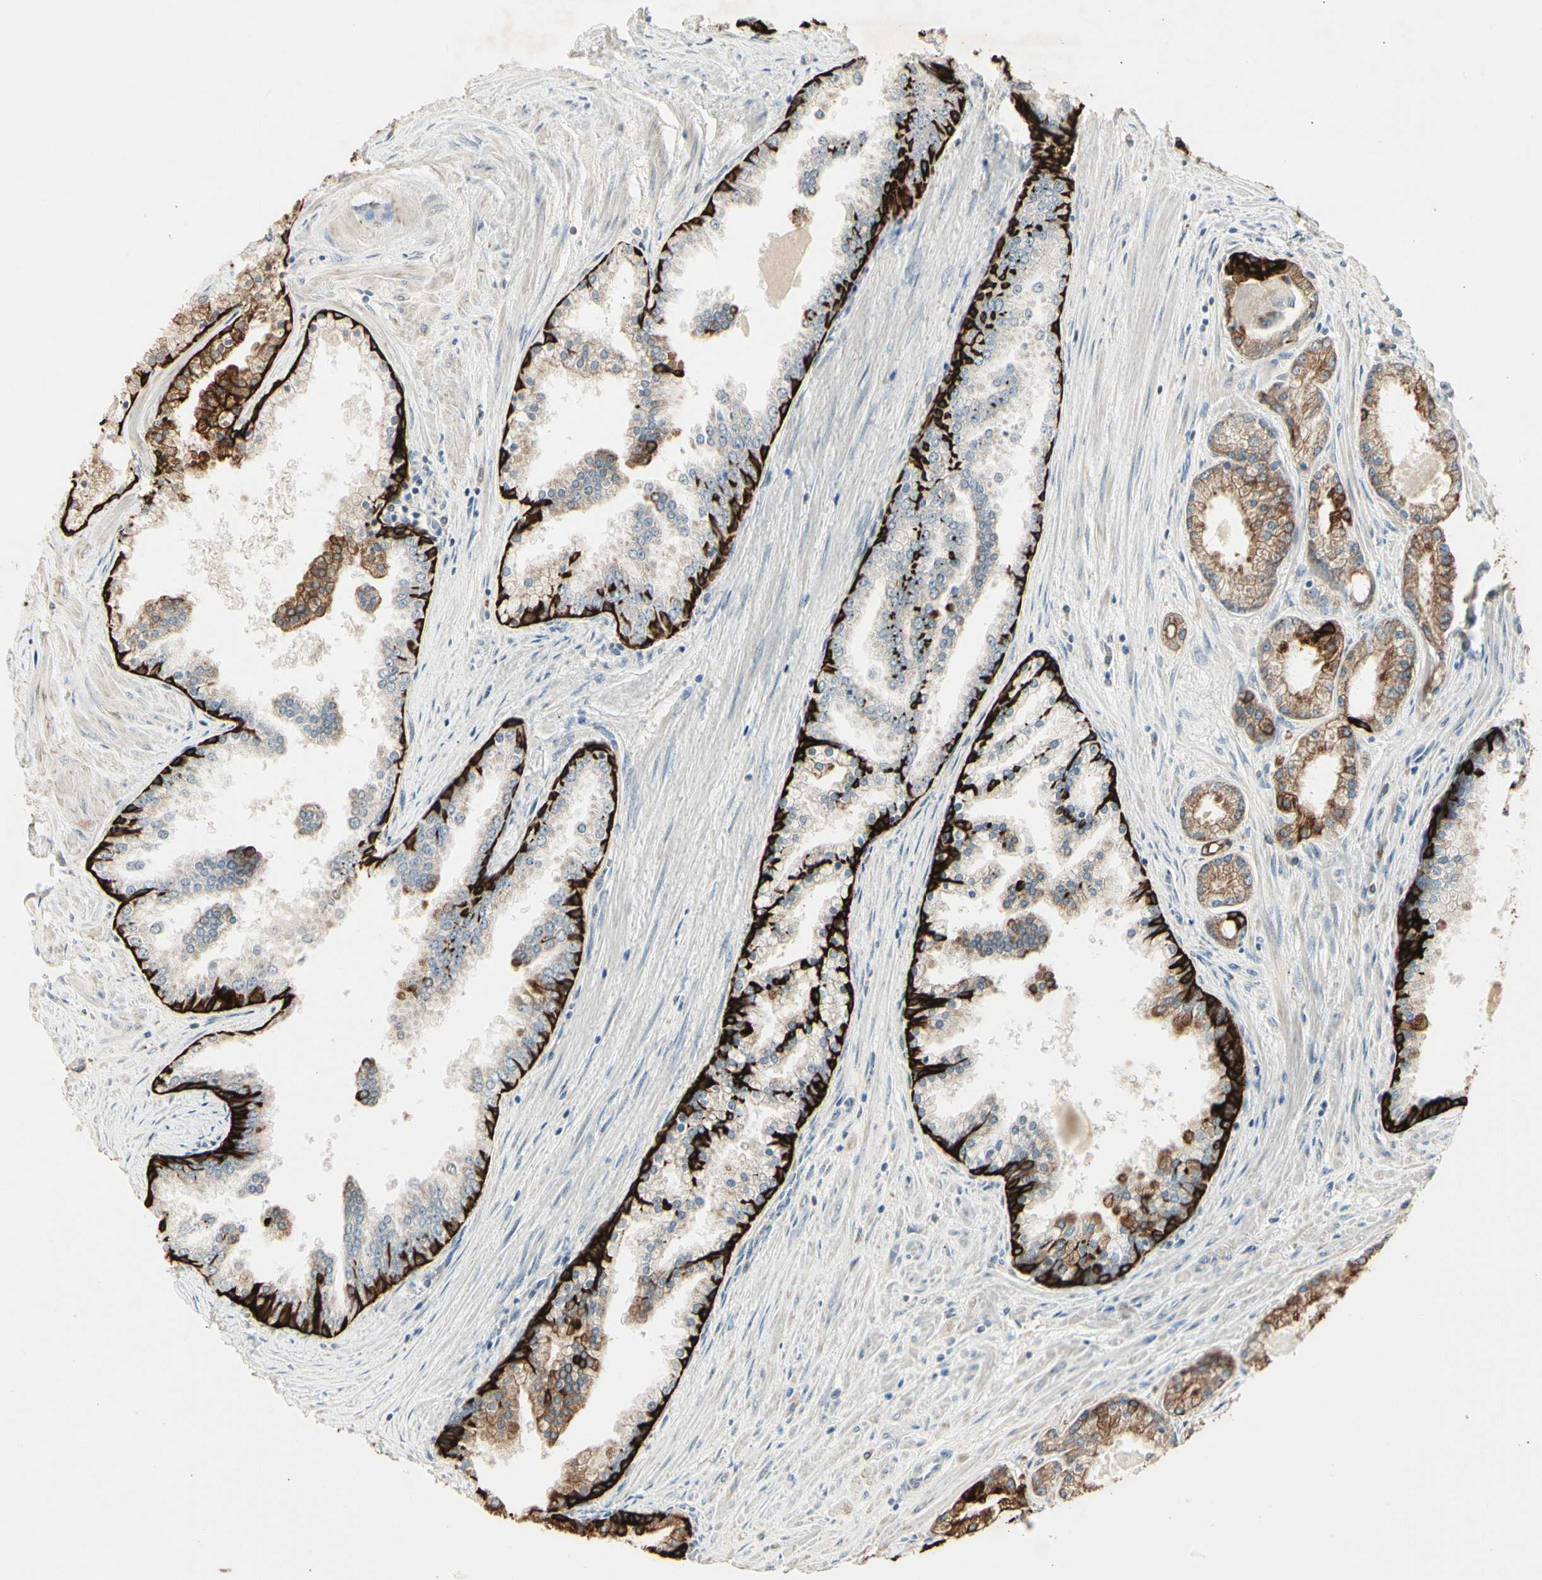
{"staining": {"intensity": "strong", "quantity": ">75%", "location": "cytoplasmic/membranous"}, "tissue": "prostate cancer", "cell_type": "Tumor cells", "image_type": "cancer", "snomed": [{"axis": "morphology", "description": "Adenocarcinoma, High grade"}, {"axis": "topography", "description": "Prostate"}], "caption": "Protein expression analysis of human prostate cancer (adenocarcinoma (high-grade)) reveals strong cytoplasmic/membranous positivity in approximately >75% of tumor cells.", "gene": "SKIL", "patient": {"sex": "male", "age": 61}}